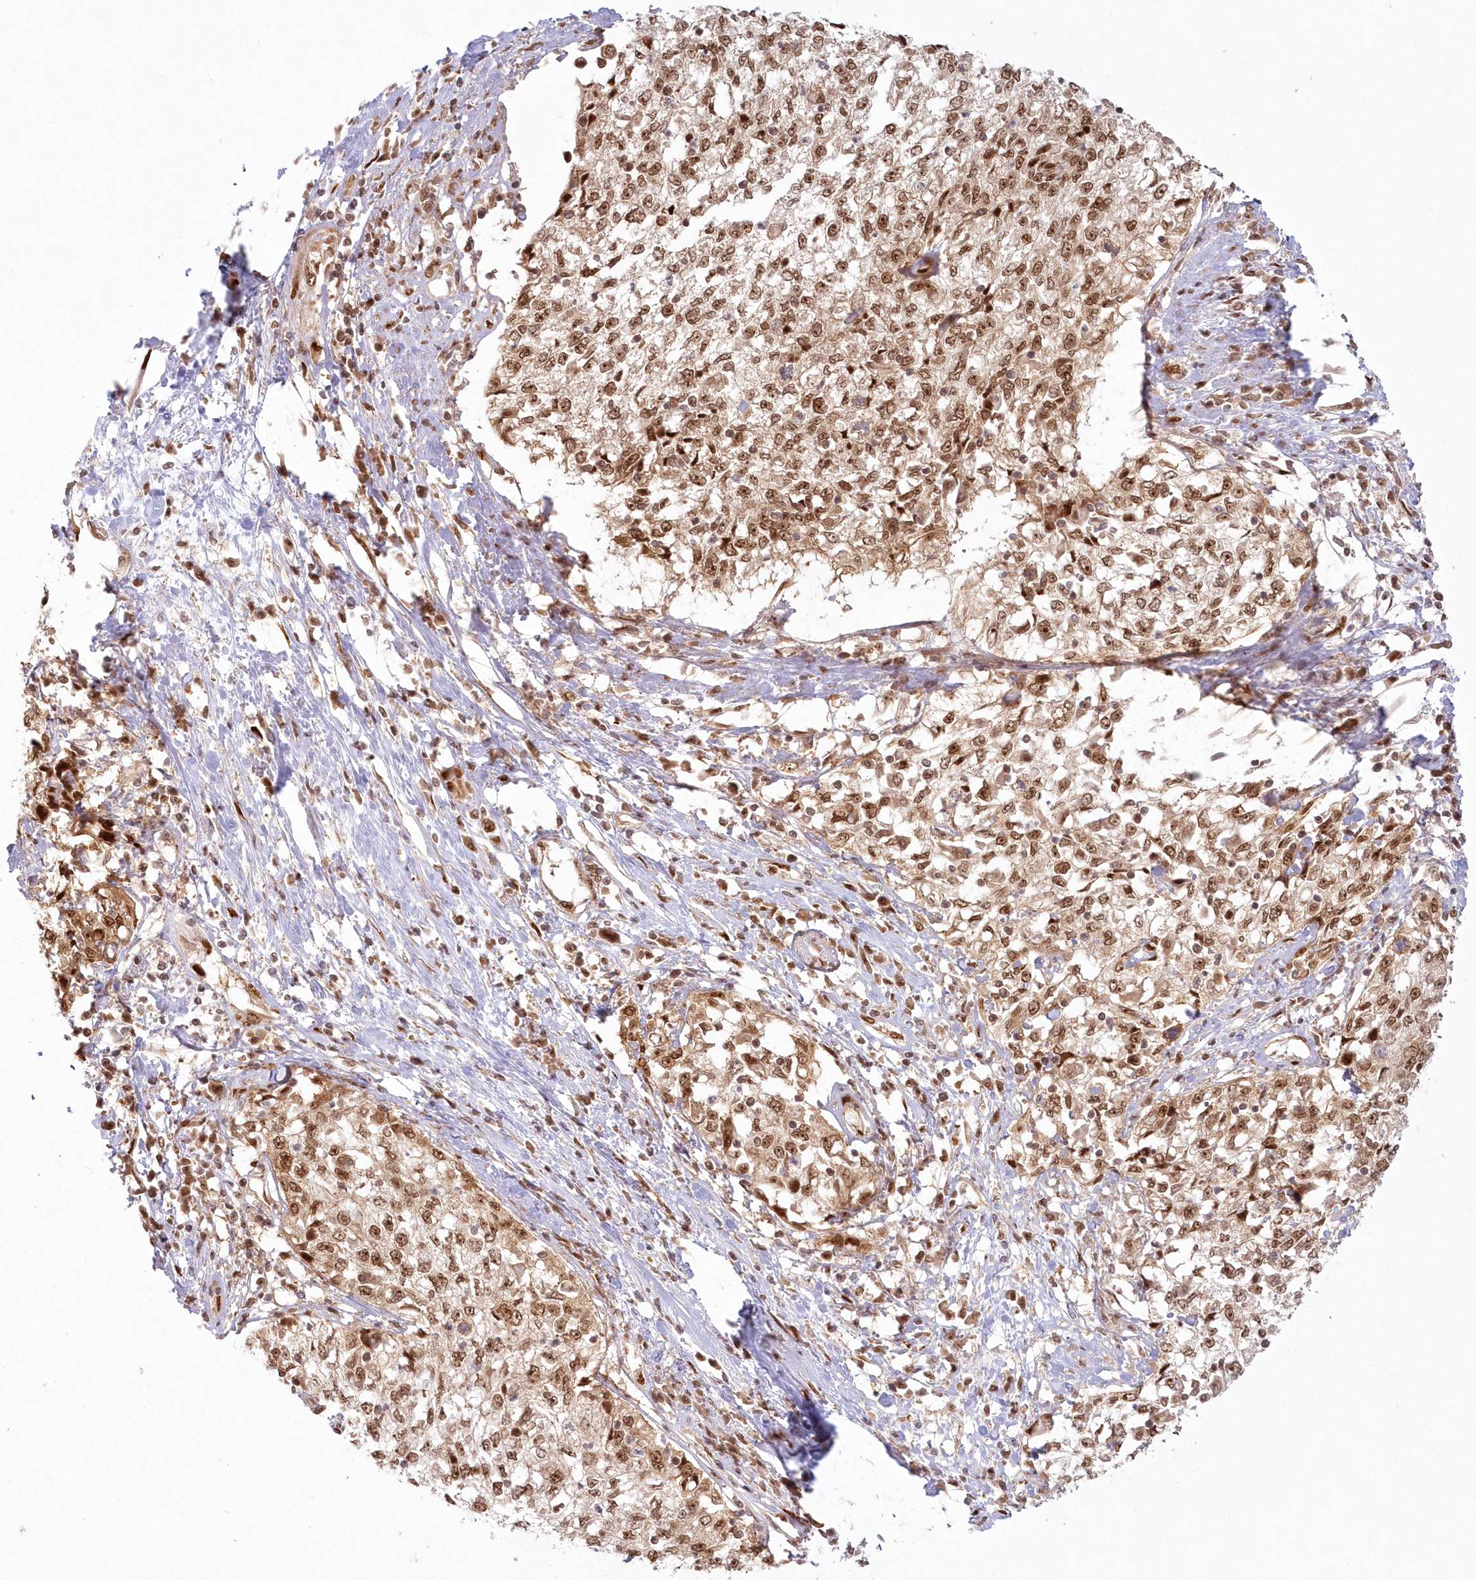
{"staining": {"intensity": "moderate", "quantity": ">75%", "location": "cytoplasmic/membranous,nuclear"}, "tissue": "cervical cancer", "cell_type": "Tumor cells", "image_type": "cancer", "snomed": [{"axis": "morphology", "description": "Squamous cell carcinoma, NOS"}, {"axis": "topography", "description": "Cervix"}], "caption": "Approximately >75% of tumor cells in human squamous cell carcinoma (cervical) show moderate cytoplasmic/membranous and nuclear protein expression as visualized by brown immunohistochemical staining.", "gene": "TOGARAM2", "patient": {"sex": "female", "age": 57}}